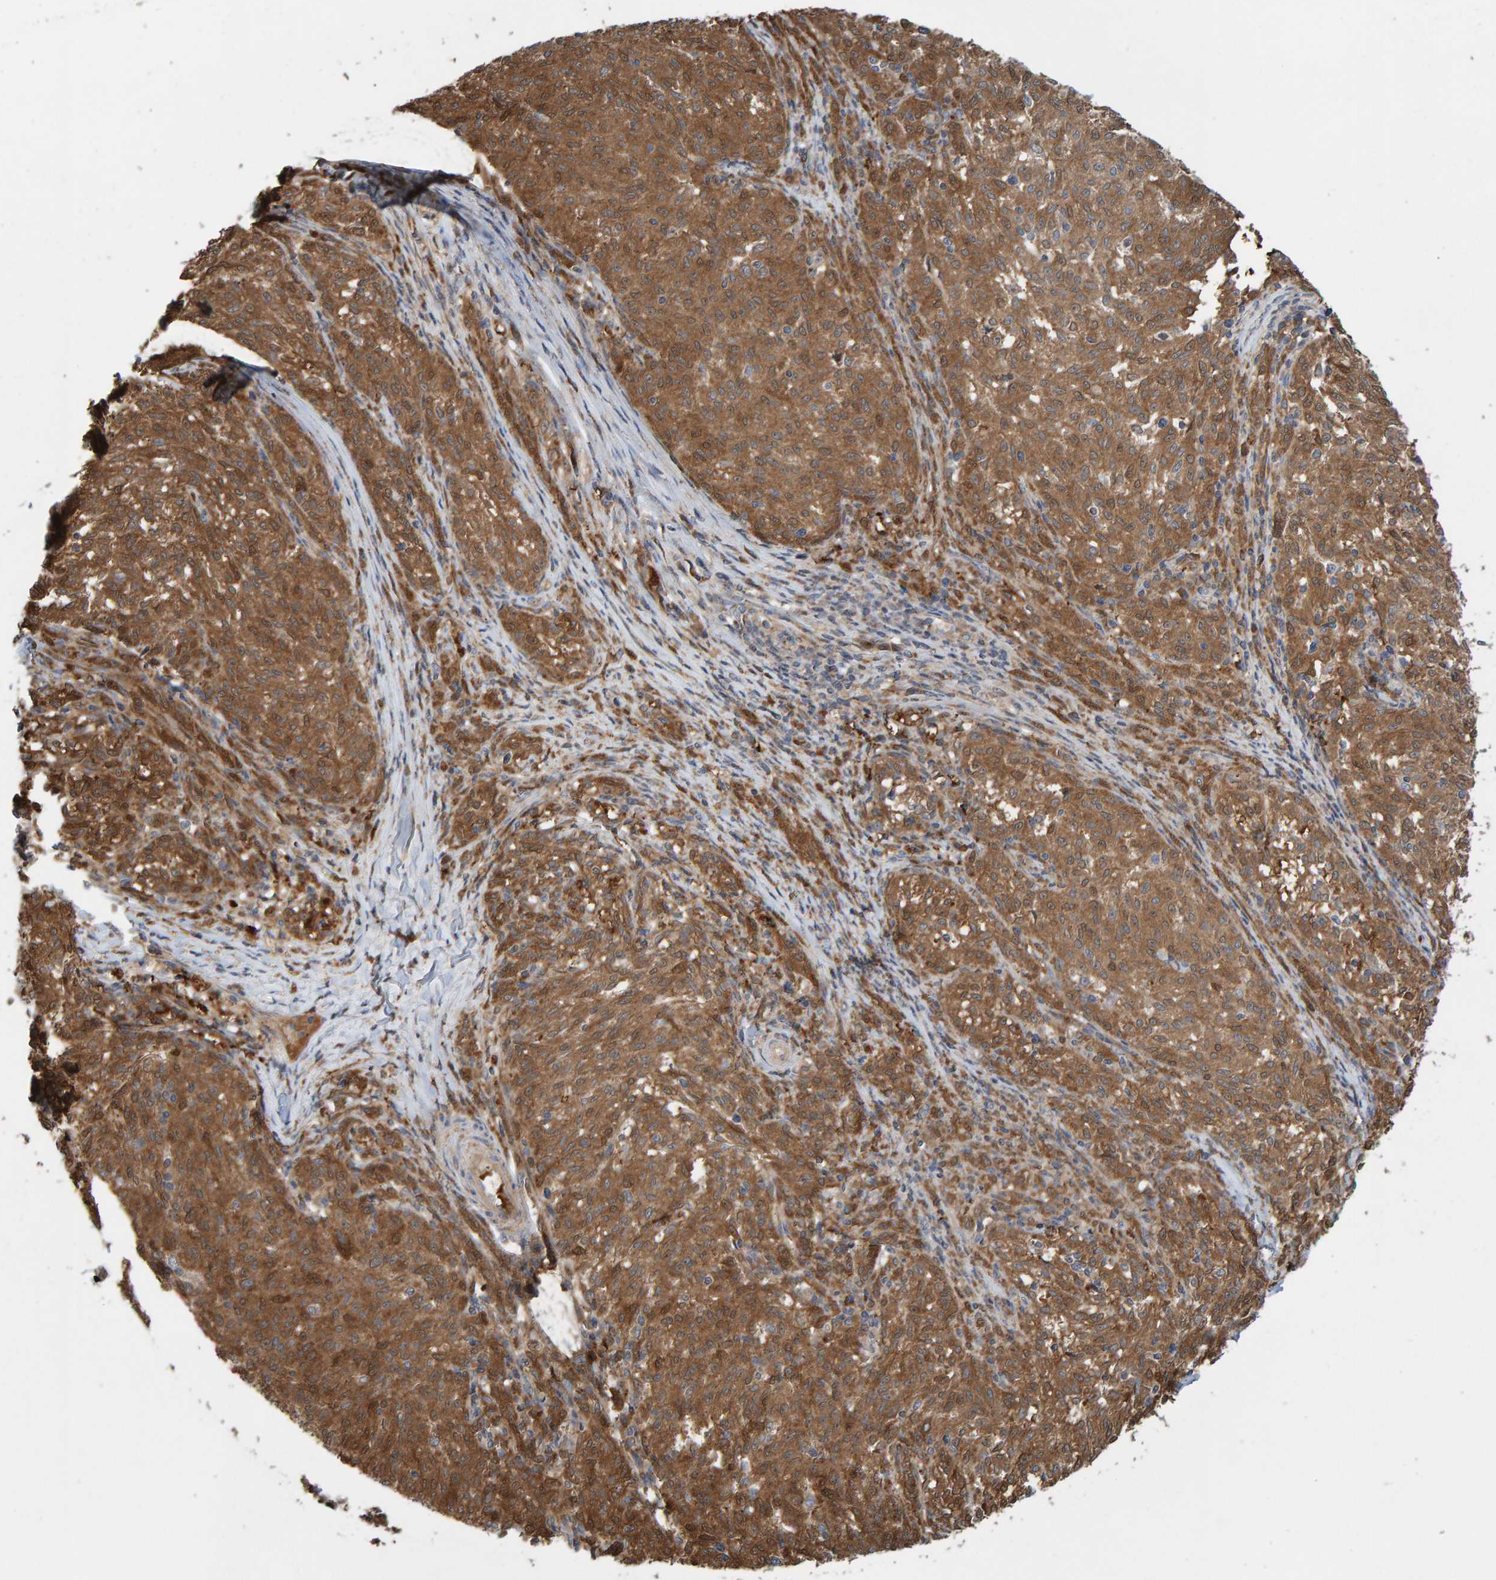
{"staining": {"intensity": "moderate", "quantity": ">75%", "location": "cytoplasmic/membranous"}, "tissue": "melanoma", "cell_type": "Tumor cells", "image_type": "cancer", "snomed": [{"axis": "morphology", "description": "Malignant melanoma, NOS"}, {"axis": "topography", "description": "Skin"}], "caption": "Tumor cells show medium levels of moderate cytoplasmic/membranous expression in approximately >75% of cells in human melanoma.", "gene": "KIAA0753", "patient": {"sex": "female", "age": 72}}